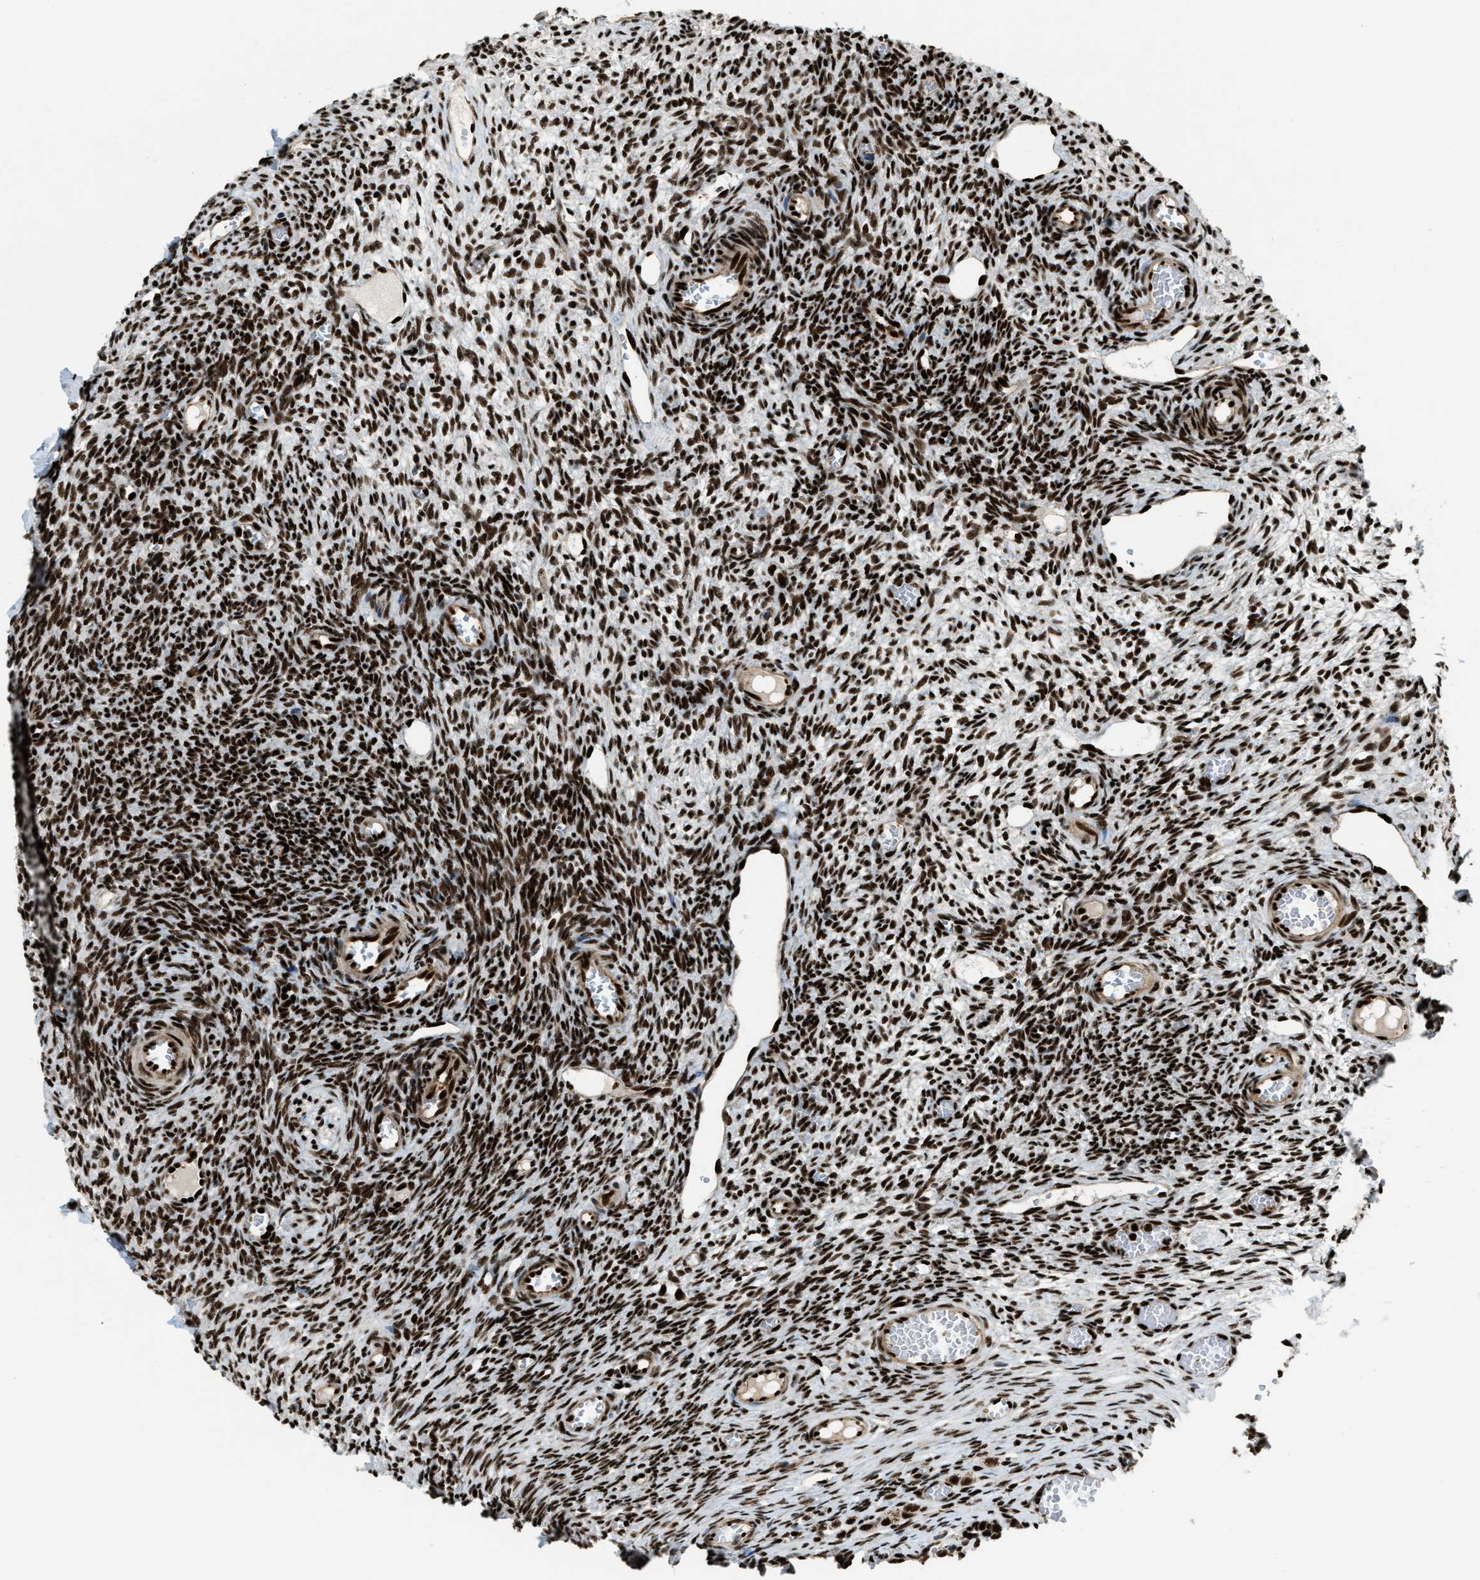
{"staining": {"intensity": "strong", "quantity": ">75%", "location": "nuclear"}, "tissue": "ovary", "cell_type": "Ovarian stroma cells", "image_type": "normal", "snomed": [{"axis": "morphology", "description": "Normal tissue, NOS"}, {"axis": "topography", "description": "Ovary"}], "caption": "Immunohistochemistry (IHC) (DAB (3,3'-diaminobenzidine)) staining of unremarkable ovary shows strong nuclear protein positivity in approximately >75% of ovarian stroma cells.", "gene": "GABPB1", "patient": {"sex": "female", "age": 27}}